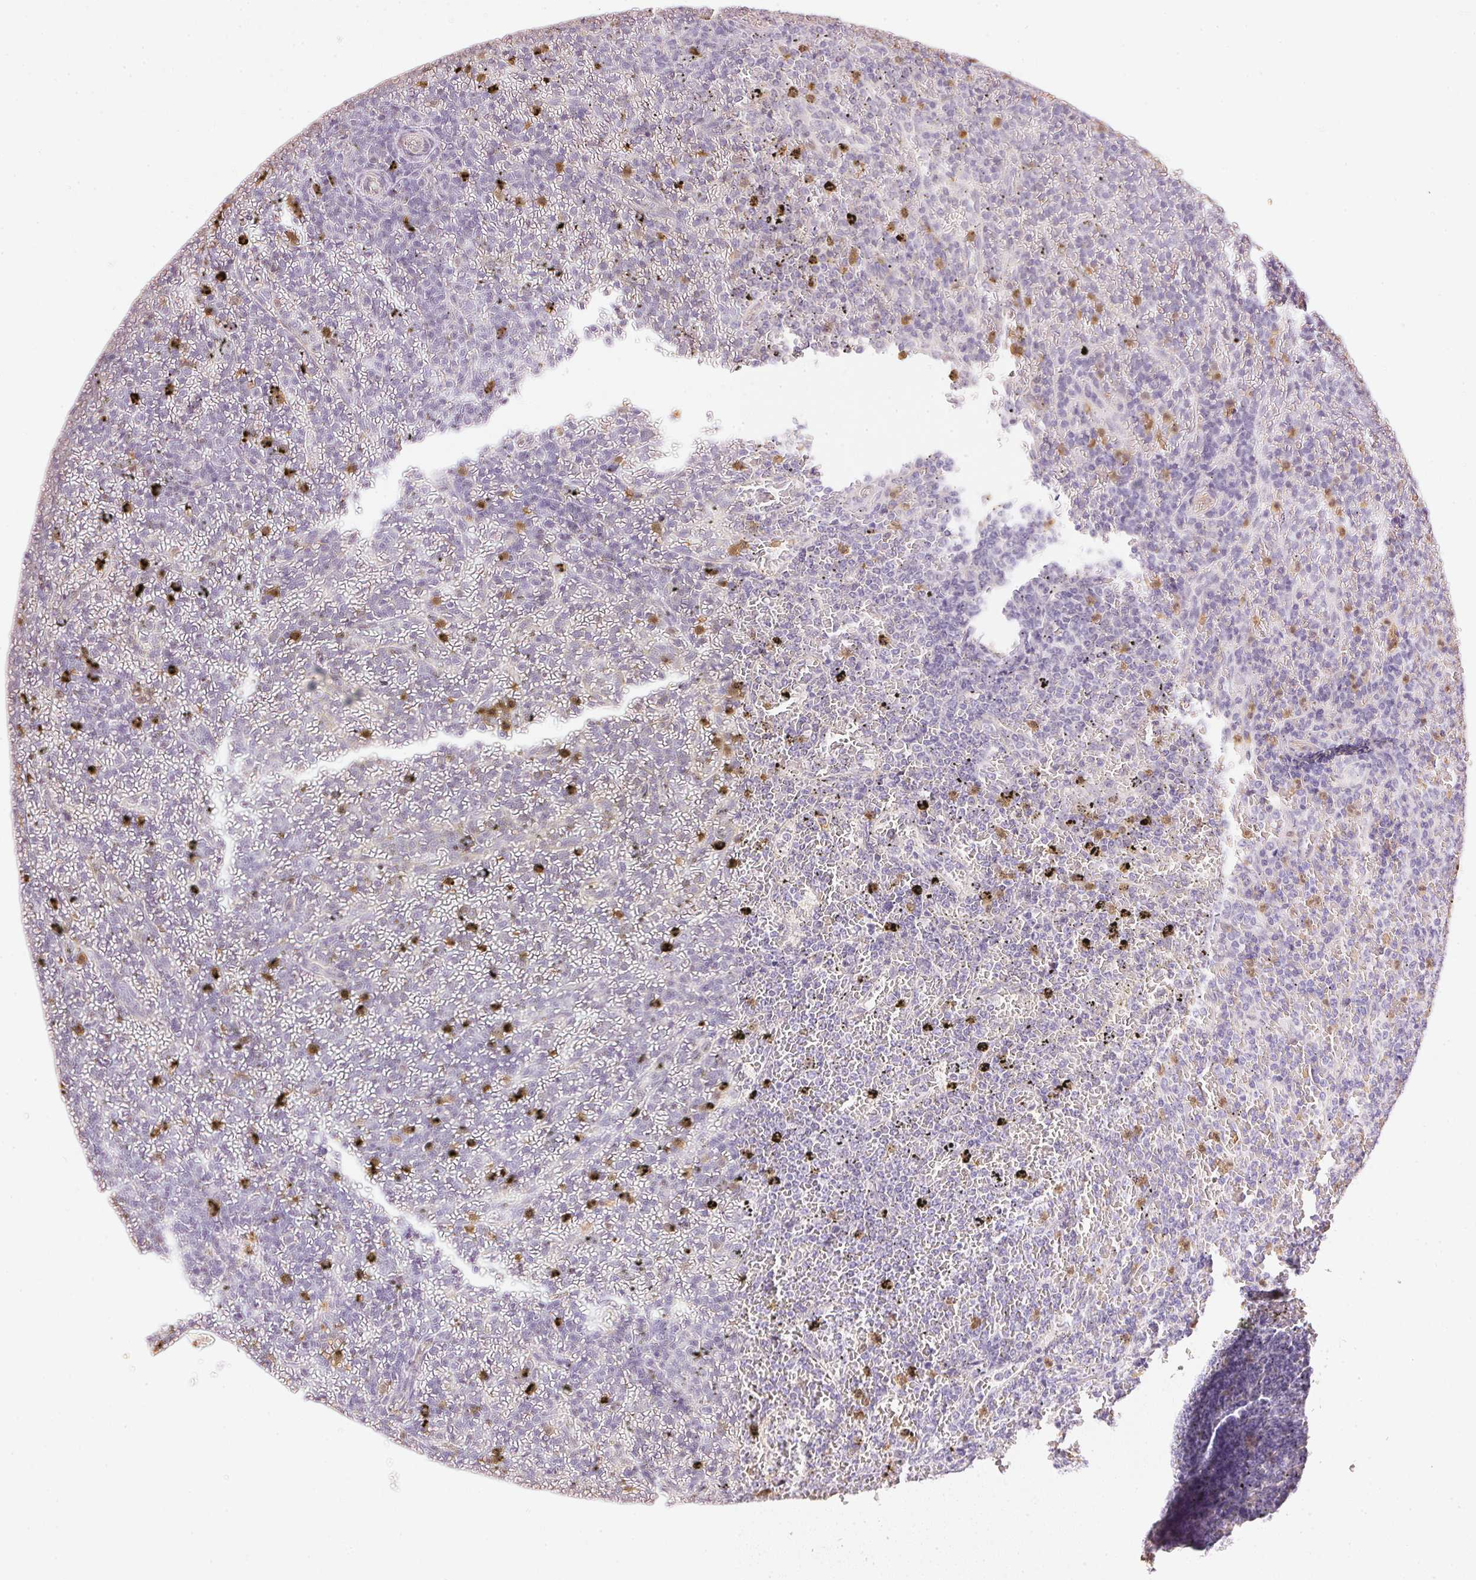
{"staining": {"intensity": "negative", "quantity": "none", "location": "none"}, "tissue": "lymphoma", "cell_type": "Tumor cells", "image_type": "cancer", "snomed": [{"axis": "morphology", "description": "Malignant lymphoma, non-Hodgkin's type, Low grade"}, {"axis": "topography", "description": "Spleen"}], "caption": "Immunohistochemical staining of lymphoma reveals no significant staining in tumor cells.", "gene": "S100A3", "patient": {"sex": "female", "age": 77}}